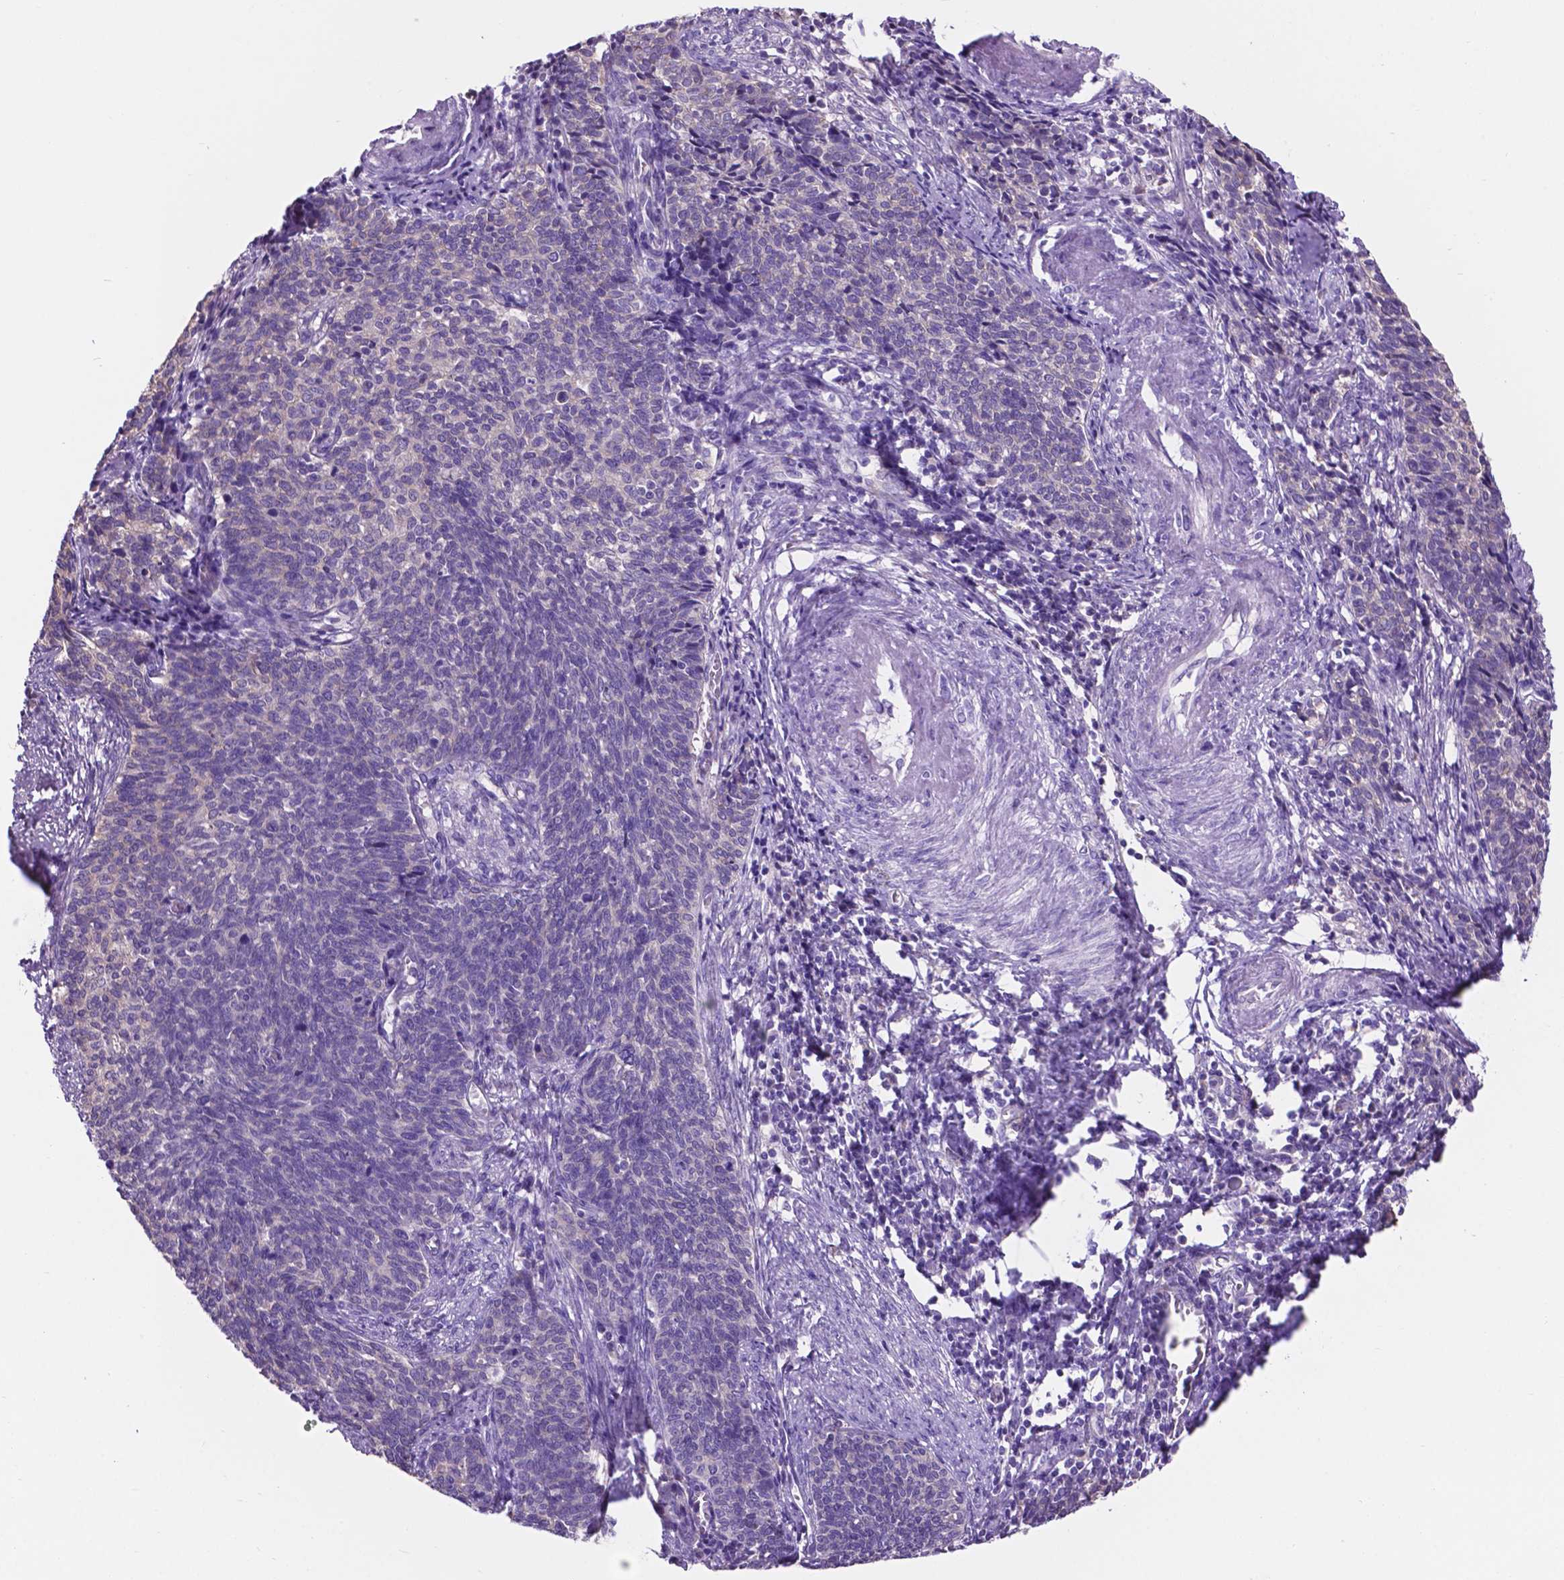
{"staining": {"intensity": "negative", "quantity": "none", "location": "none"}, "tissue": "cervical cancer", "cell_type": "Tumor cells", "image_type": "cancer", "snomed": [{"axis": "morphology", "description": "Squamous cell carcinoma, NOS"}, {"axis": "topography", "description": "Cervix"}], "caption": "Tumor cells are negative for brown protein staining in cervical squamous cell carcinoma.", "gene": "SPDYA", "patient": {"sex": "female", "age": 39}}